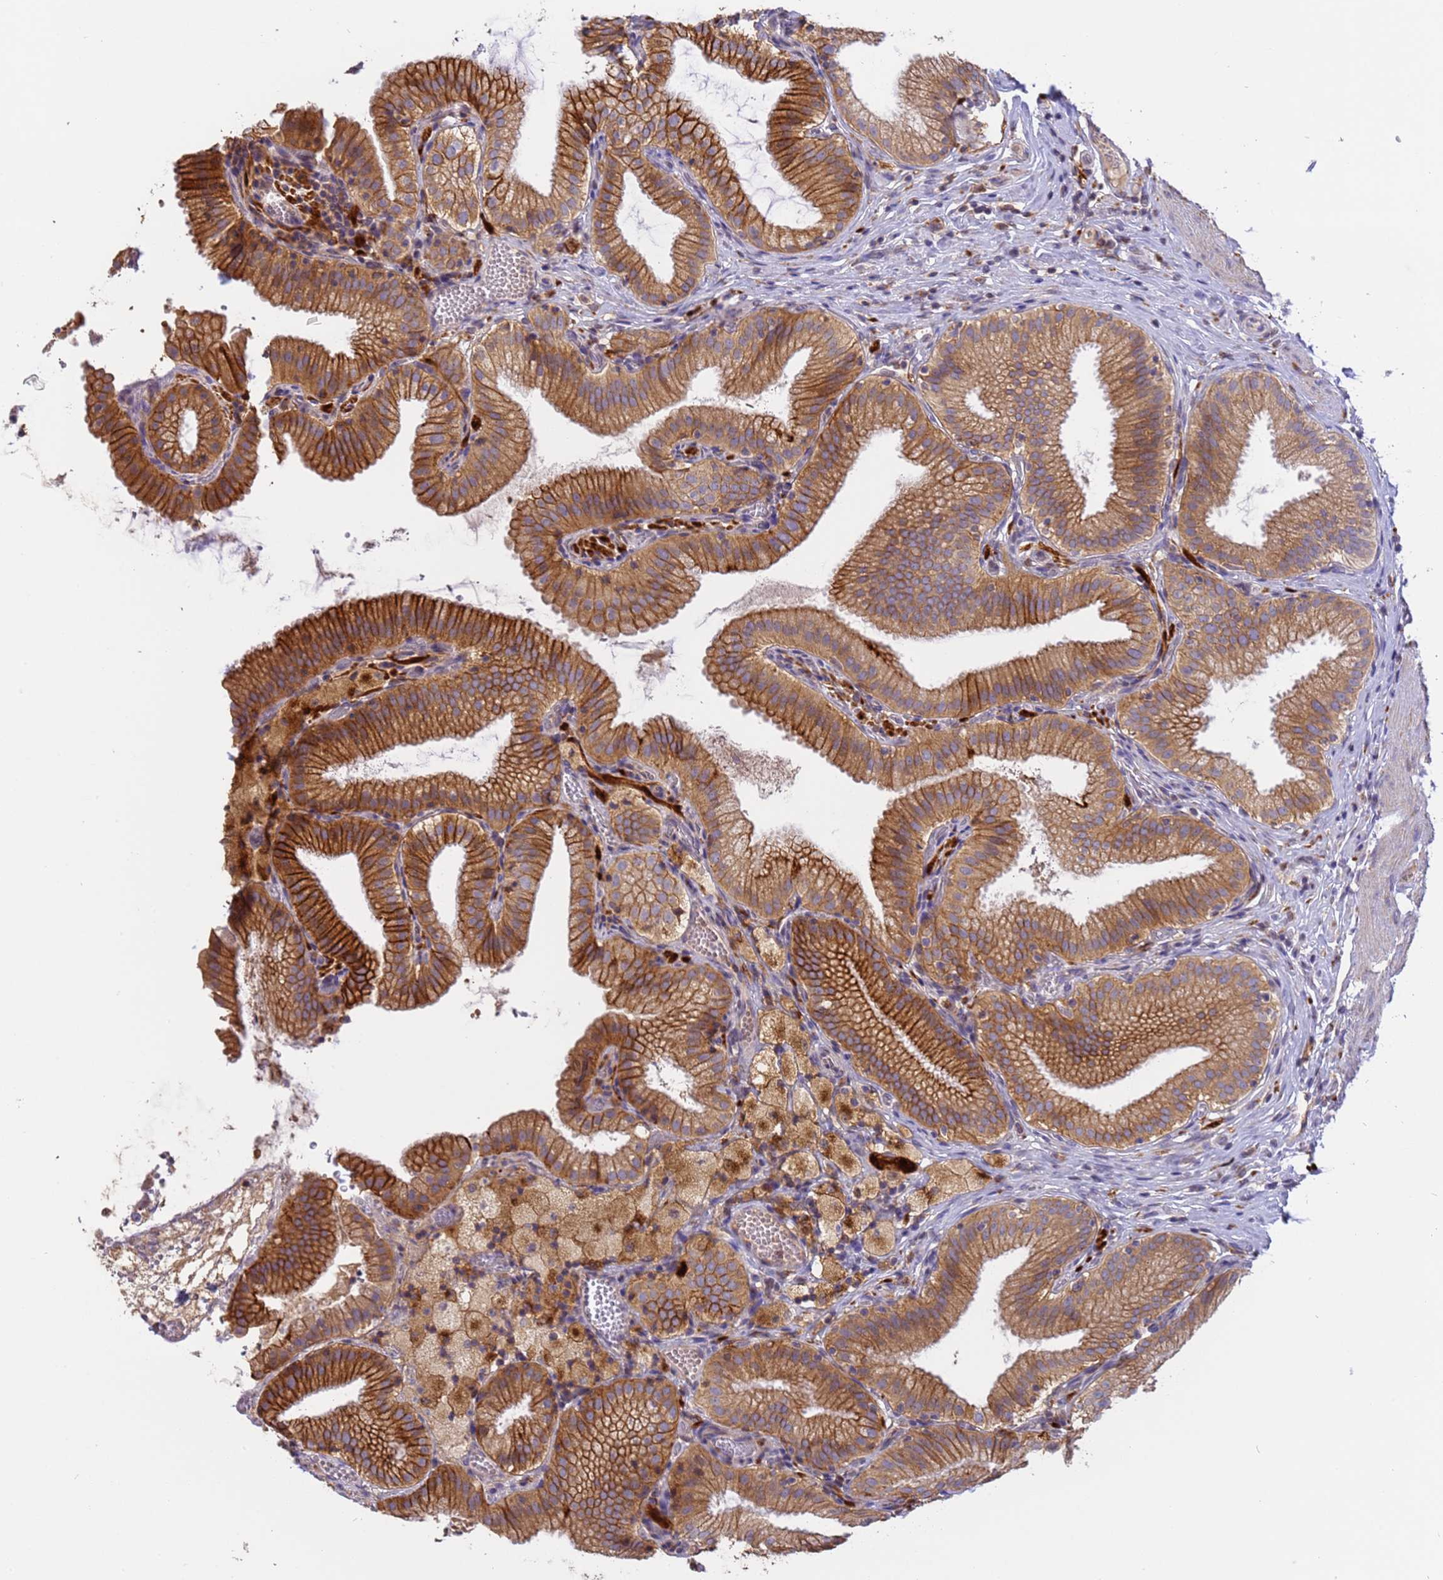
{"staining": {"intensity": "strong", "quantity": ">75%", "location": "cytoplasmic/membranous"}, "tissue": "gallbladder", "cell_type": "Glandular cells", "image_type": "normal", "snomed": [{"axis": "morphology", "description": "Normal tissue, NOS"}, {"axis": "topography", "description": "Gallbladder"}], "caption": "The photomicrograph demonstrates staining of benign gallbladder, revealing strong cytoplasmic/membranous protein expression (brown color) within glandular cells. The staining was performed using DAB to visualize the protein expression in brown, while the nuclei were stained in blue with hematoxylin (Magnification: 20x).", "gene": "M6PR", "patient": {"sex": "male", "age": 54}}